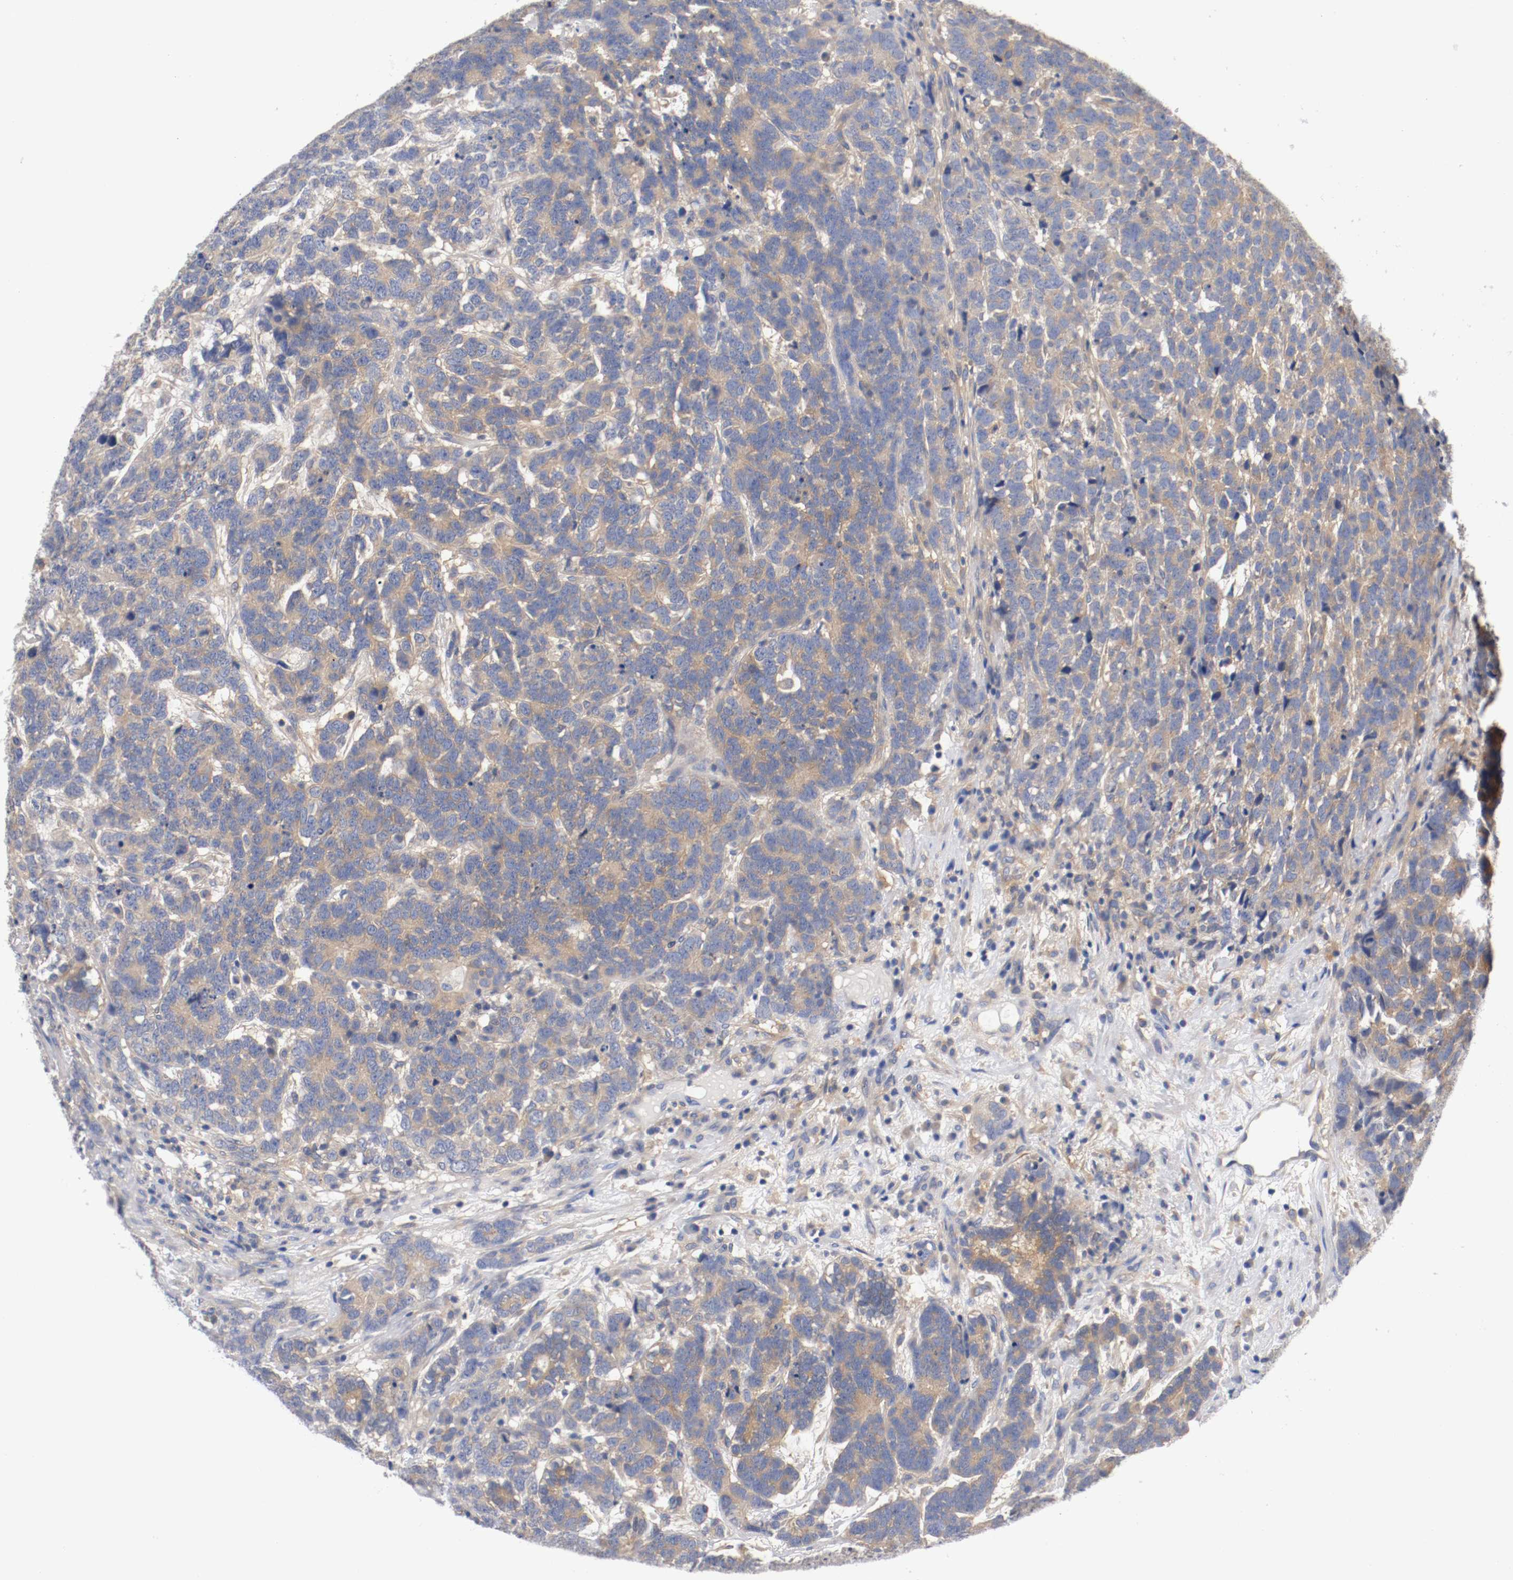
{"staining": {"intensity": "moderate", "quantity": ">75%", "location": "cytoplasmic/membranous"}, "tissue": "testis cancer", "cell_type": "Tumor cells", "image_type": "cancer", "snomed": [{"axis": "morphology", "description": "Carcinoma, Embryonal, NOS"}, {"axis": "topography", "description": "Testis"}], "caption": "High-magnification brightfield microscopy of testis cancer stained with DAB (3,3'-diaminobenzidine) (brown) and counterstained with hematoxylin (blue). tumor cells exhibit moderate cytoplasmic/membranous expression is present in about>75% of cells.", "gene": "HGS", "patient": {"sex": "male", "age": 26}}